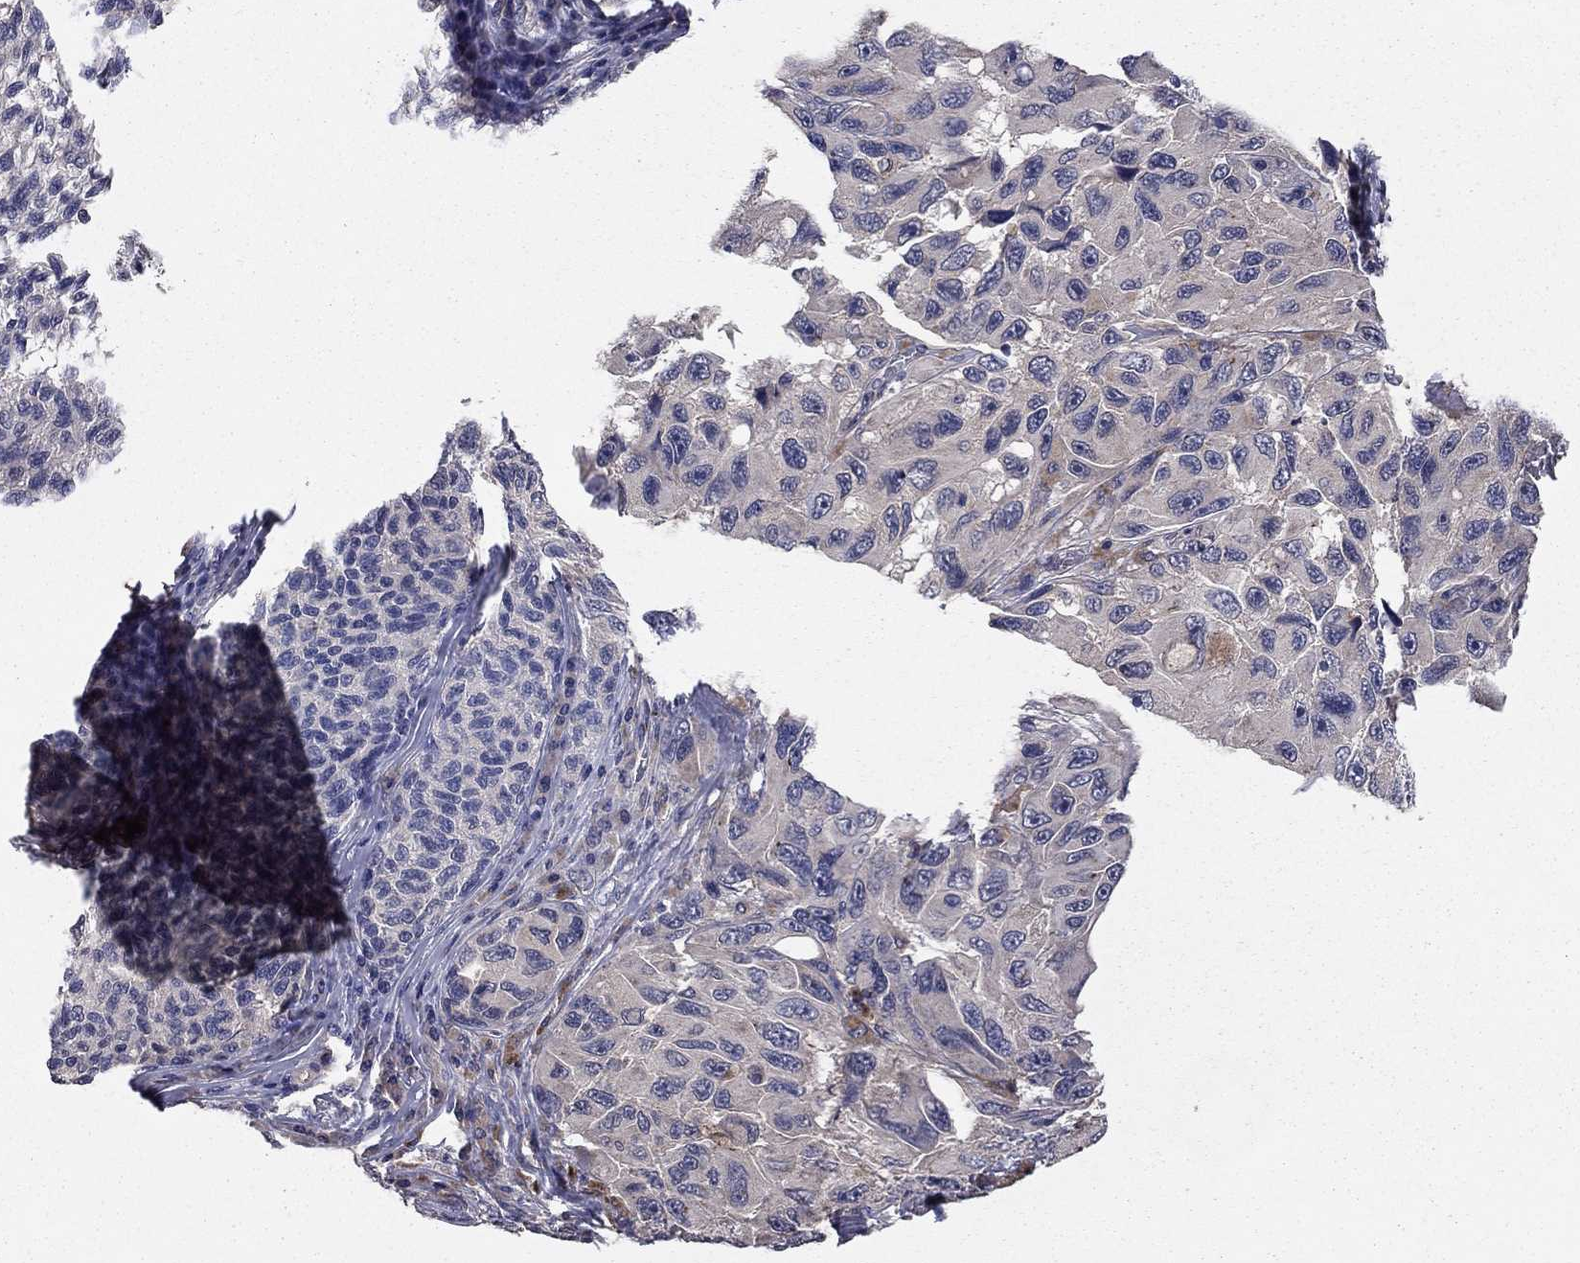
{"staining": {"intensity": "negative", "quantity": "none", "location": "none"}, "tissue": "melanoma", "cell_type": "Tumor cells", "image_type": "cancer", "snomed": [{"axis": "morphology", "description": "Malignant melanoma, NOS"}, {"axis": "topography", "description": "Skin"}], "caption": "This is a photomicrograph of IHC staining of malignant melanoma, which shows no positivity in tumor cells. (Immunohistochemistry, brightfield microscopy, high magnification).", "gene": "PROS1", "patient": {"sex": "female", "age": 73}}